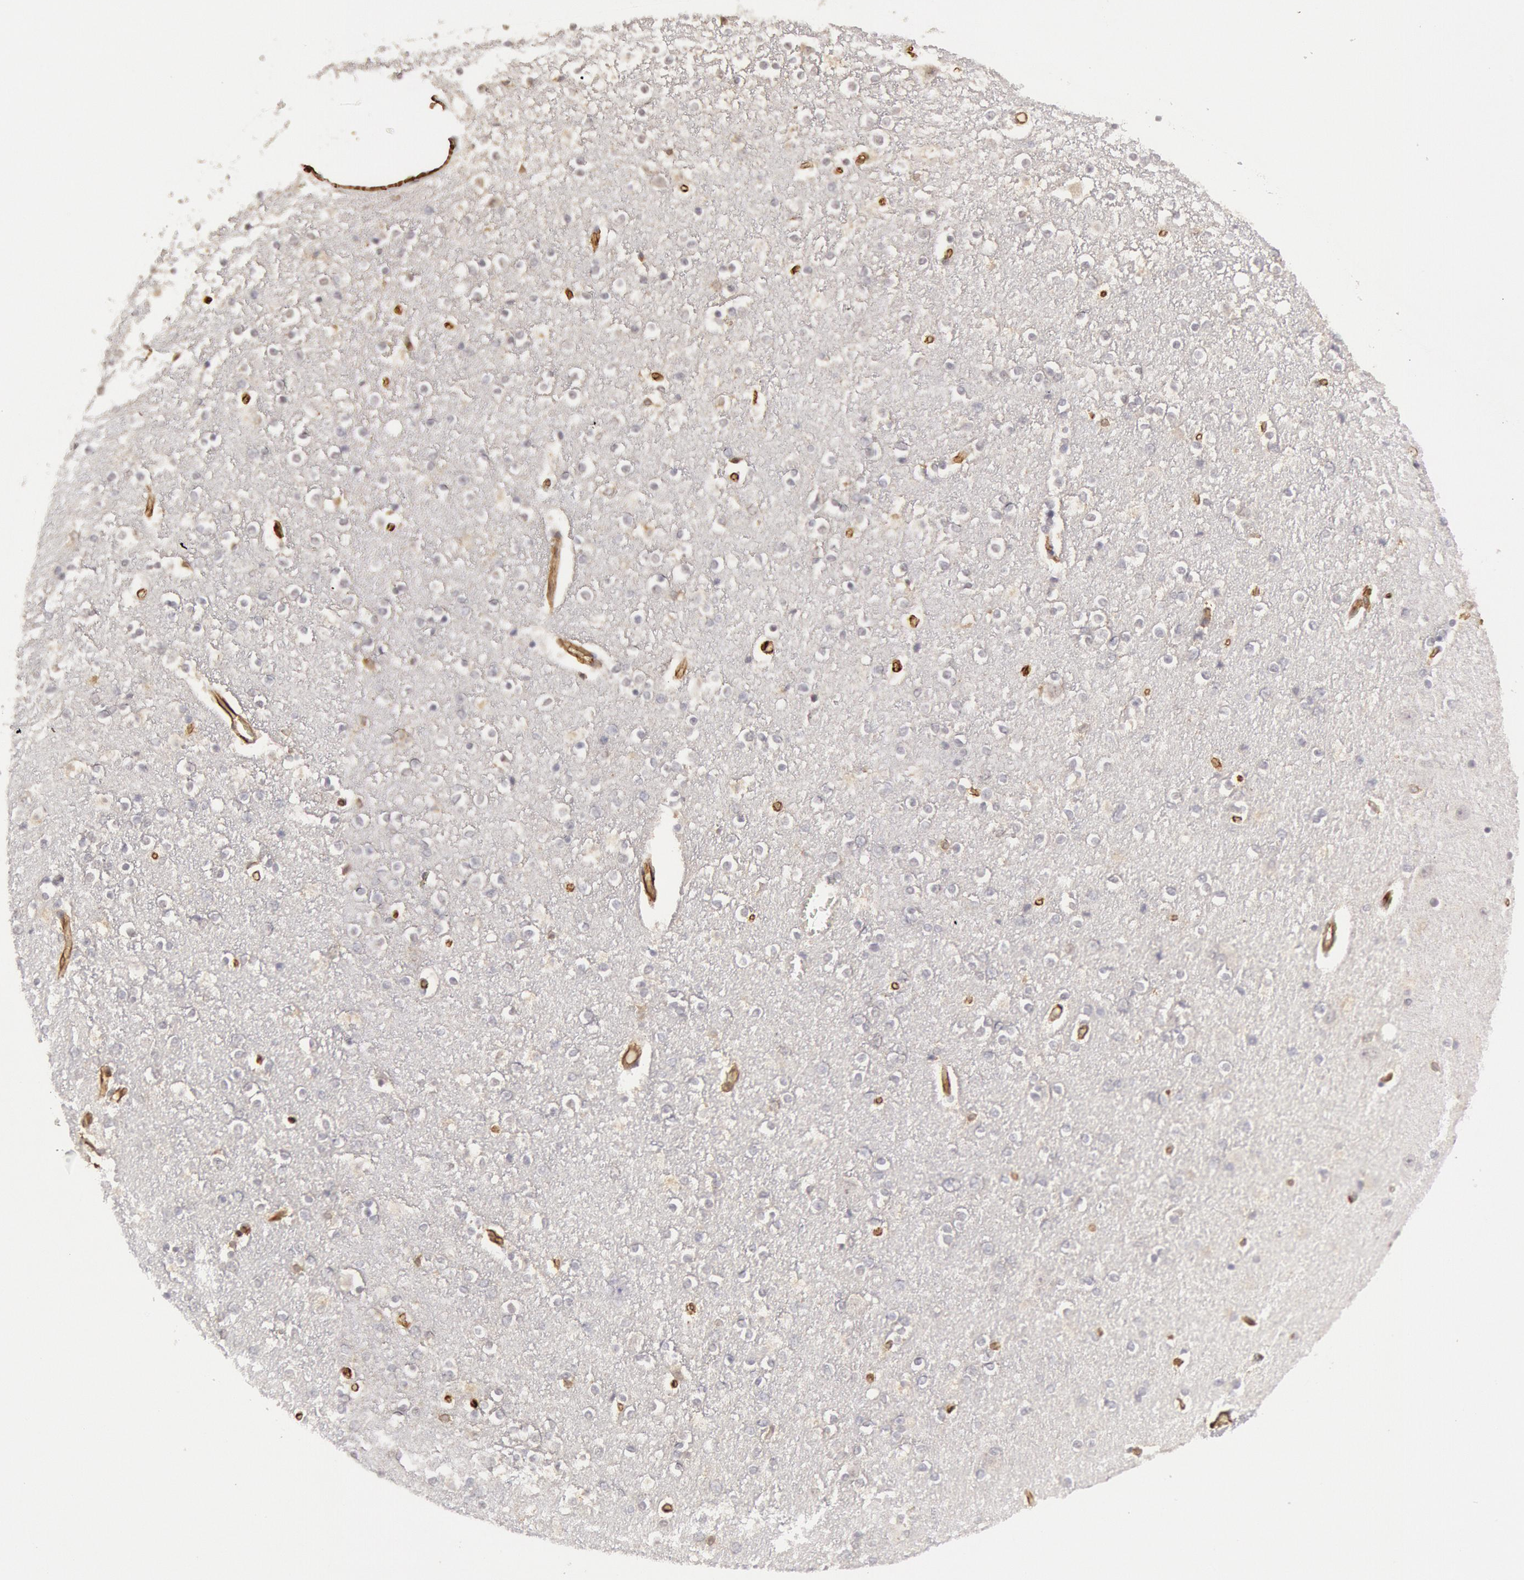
{"staining": {"intensity": "negative", "quantity": "none", "location": "none"}, "tissue": "caudate", "cell_type": "Glial cells", "image_type": "normal", "snomed": [{"axis": "morphology", "description": "Normal tissue, NOS"}, {"axis": "topography", "description": "Lateral ventricle wall"}], "caption": "DAB (3,3'-diaminobenzidine) immunohistochemical staining of unremarkable caudate reveals no significant staining in glial cells.", "gene": "ENSG00000250264", "patient": {"sex": "female", "age": 54}}